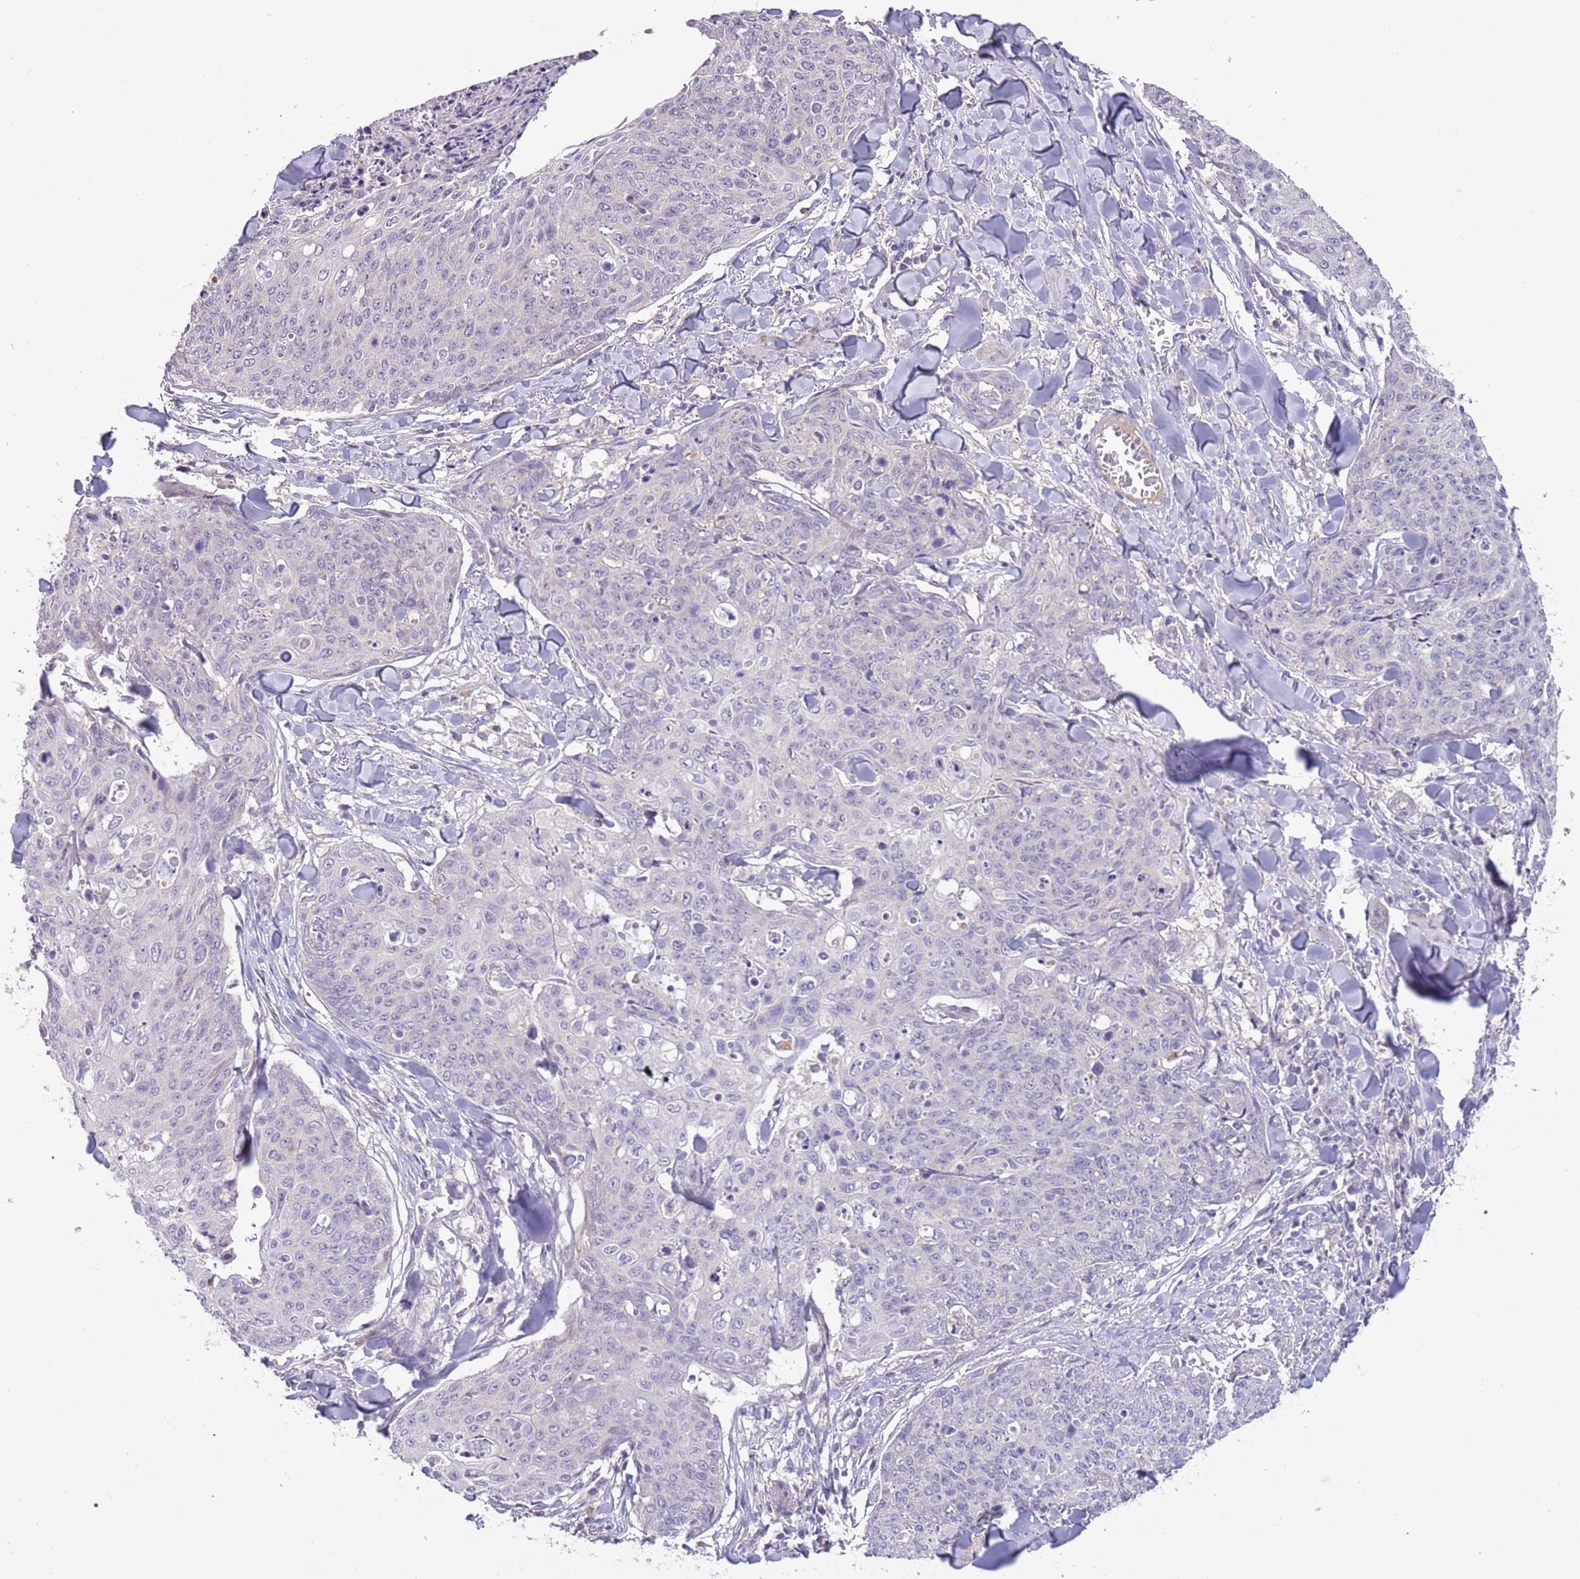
{"staining": {"intensity": "negative", "quantity": "none", "location": "none"}, "tissue": "skin cancer", "cell_type": "Tumor cells", "image_type": "cancer", "snomed": [{"axis": "morphology", "description": "Squamous cell carcinoma, NOS"}, {"axis": "topography", "description": "Skin"}, {"axis": "topography", "description": "Vulva"}], "caption": "A photomicrograph of human skin squamous cell carcinoma is negative for staining in tumor cells.", "gene": "SHROOM3", "patient": {"sex": "female", "age": 85}}